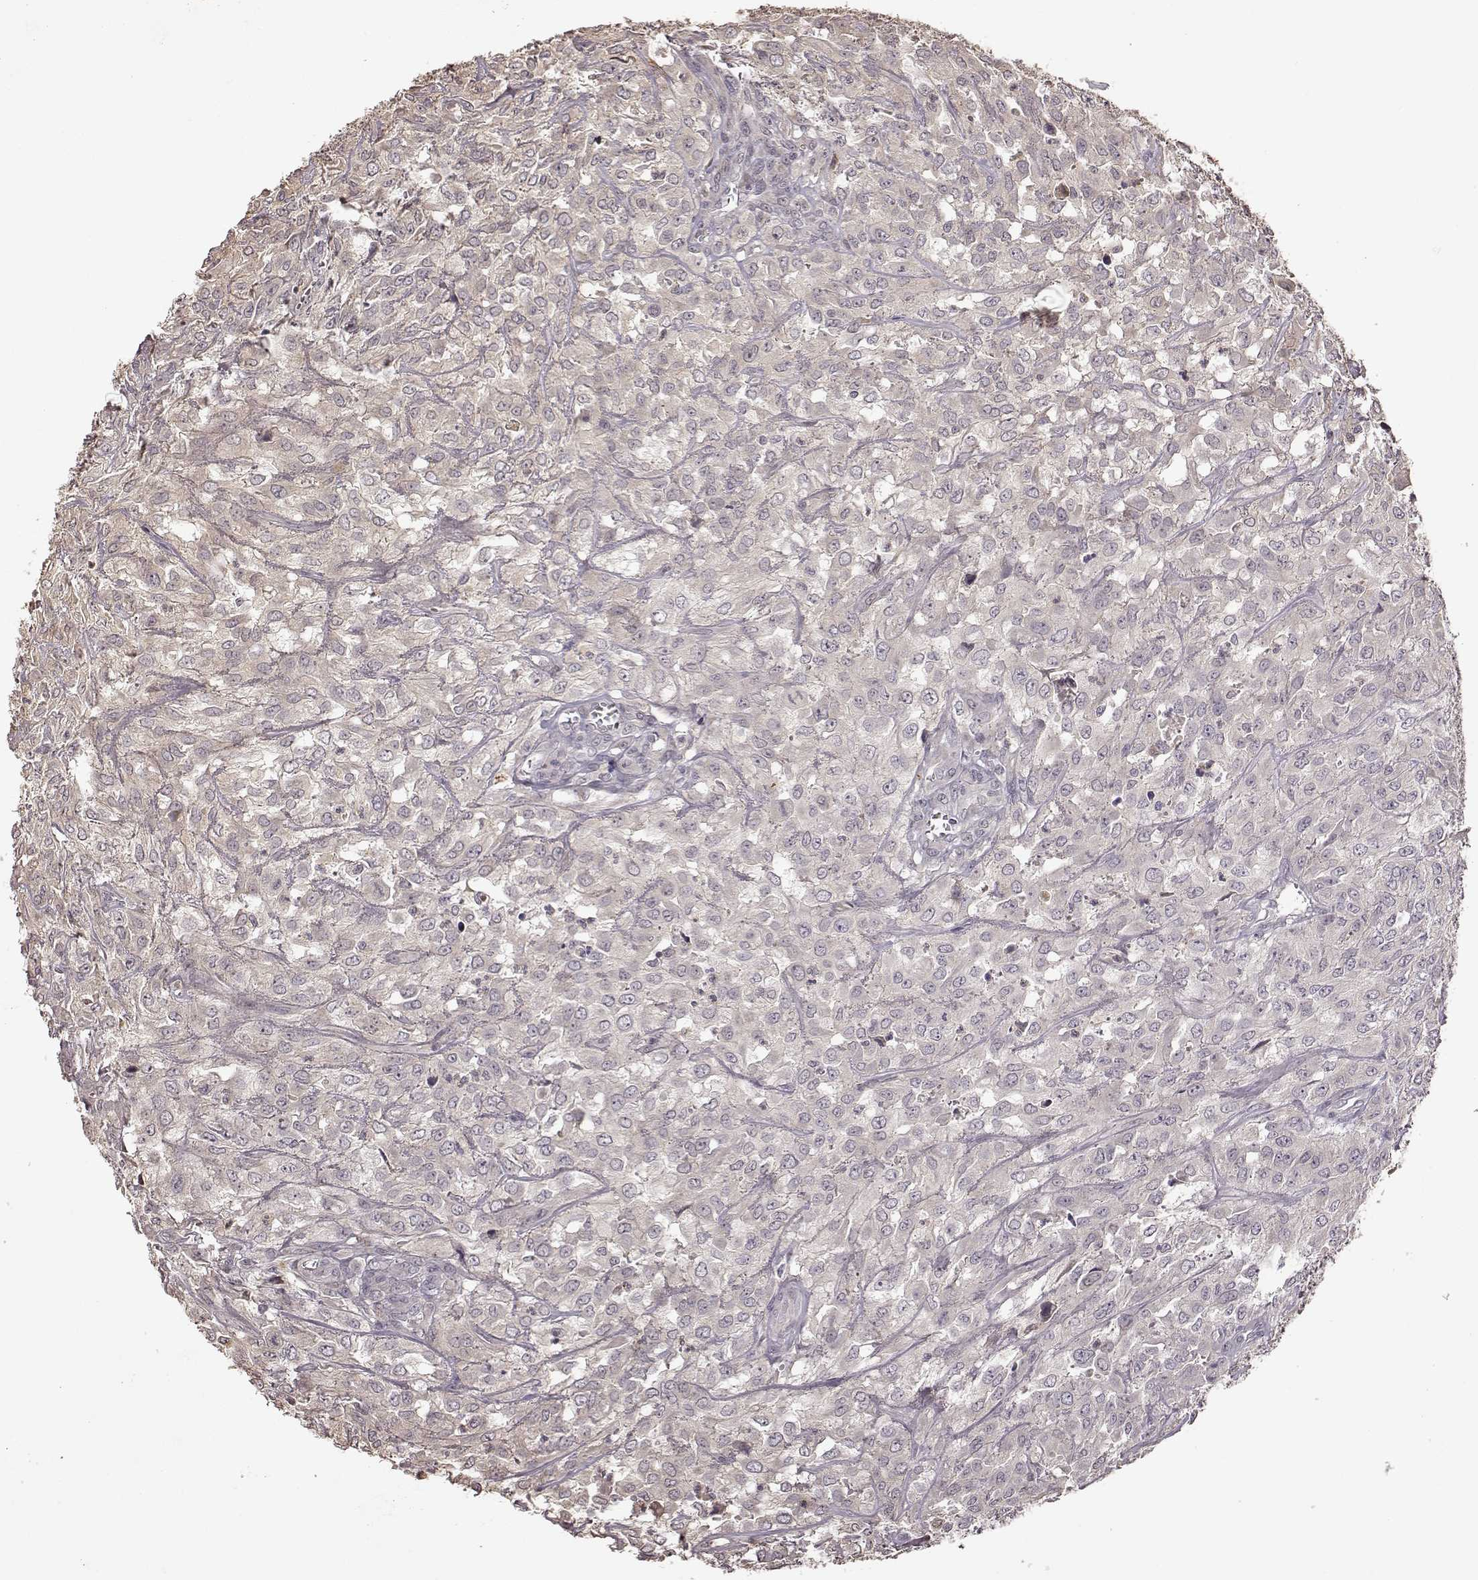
{"staining": {"intensity": "negative", "quantity": "none", "location": "none"}, "tissue": "urothelial cancer", "cell_type": "Tumor cells", "image_type": "cancer", "snomed": [{"axis": "morphology", "description": "Urothelial carcinoma, High grade"}, {"axis": "topography", "description": "Urinary bladder"}], "caption": "A micrograph of human high-grade urothelial carcinoma is negative for staining in tumor cells. (DAB IHC, high magnification).", "gene": "CRB1", "patient": {"sex": "male", "age": 67}}